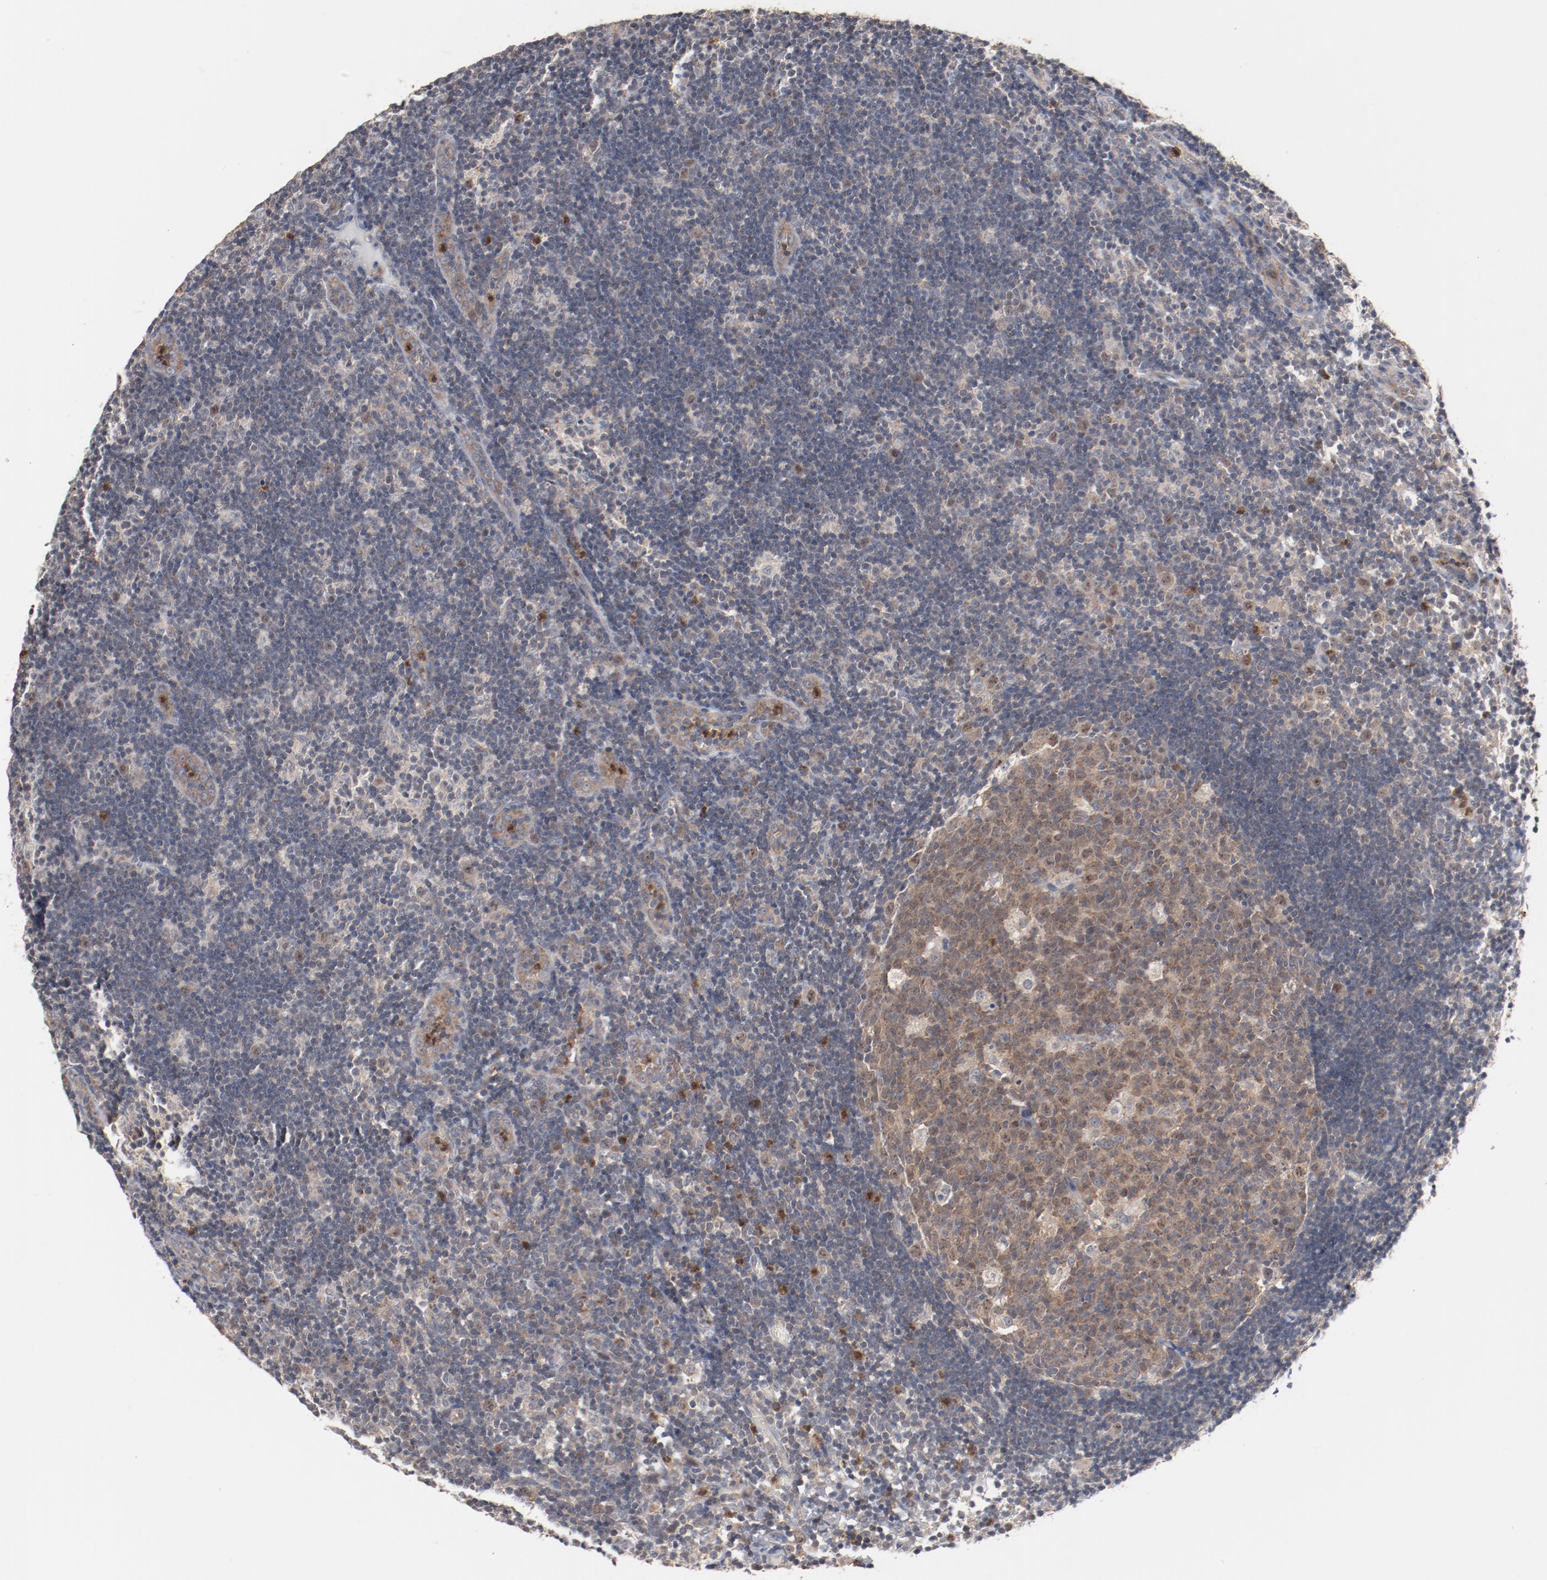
{"staining": {"intensity": "weak", "quantity": ">75%", "location": "cytoplasmic/membranous"}, "tissue": "lymph node", "cell_type": "Germinal center cells", "image_type": "normal", "snomed": [{"axis": "morphology", "description": "Normal tissue, NOS"}, {"axis": "morphology", "description": "Inflammation, NOS"}, {"axis": "topography", "description": "Lymph node"}, {"axis": "topography", "description": "Salivary gland"}], "caption": "A micrograph of lymph node stained for a protein demonstrates weak cytoplasmic/membranous brown staining in germinal center cells.", "gene": "RNASE11", "patient": {"sex": "male", "age": 3}}